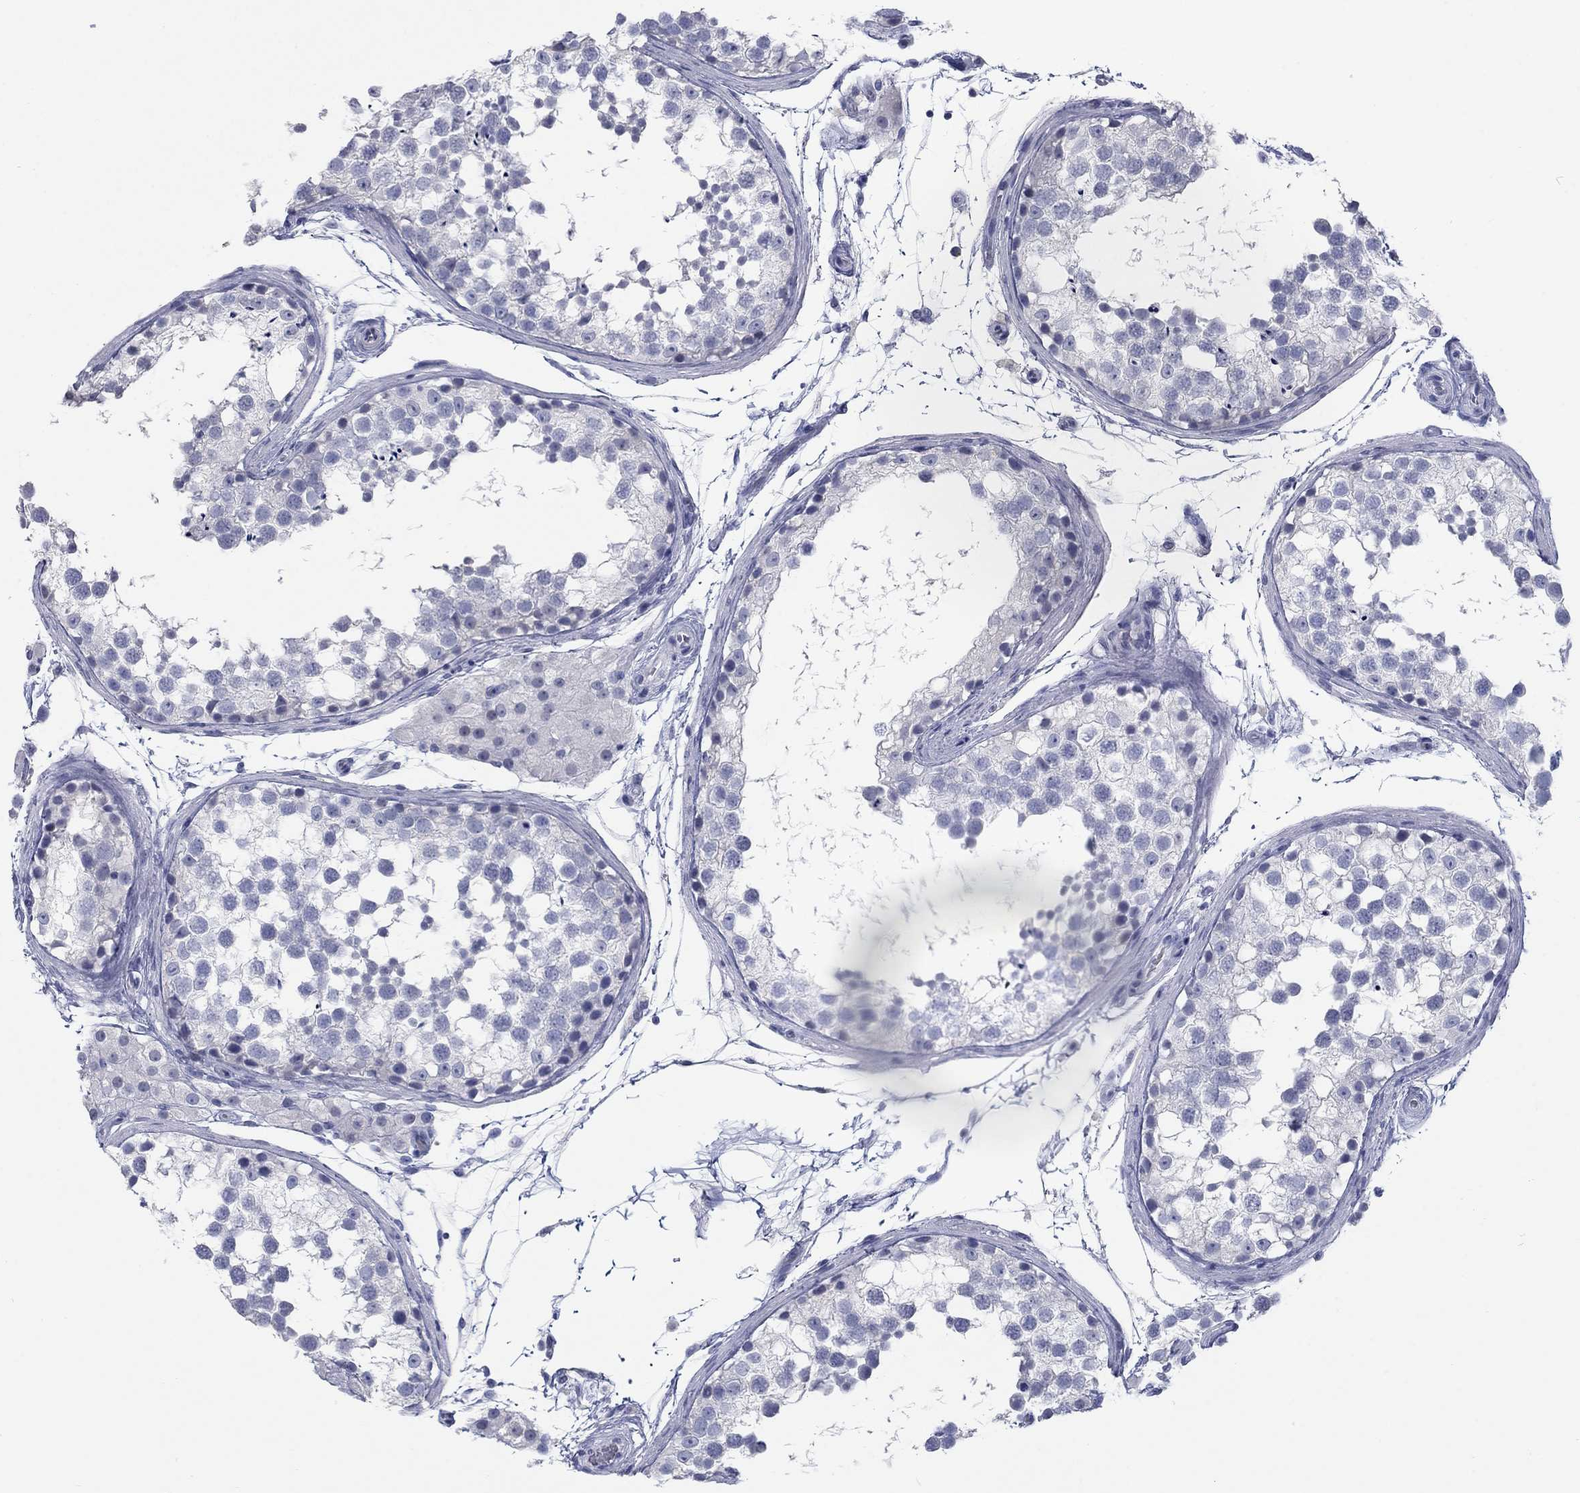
{"staining": {"intensity": "negative", "quantity": "none", "location": "none"}, "tissue": "testis", "cell_type": "Cells in seminiferous ducts", "image_type": "normal", "snomed": [{"axis": "morphology", "description": "Normal tissue, NOS"}, {"axis": "morphology", "description": "Seminoma, NOS"}, {"axis": "topography", "description": "Testis"}], "caption": "Immunohistochemical staining of benign human testis exhibits no significant staining in cells in seminiferous ducts.", "gene": "ATP6V1G2", "patient": {"sex": "male", "age": 65}}